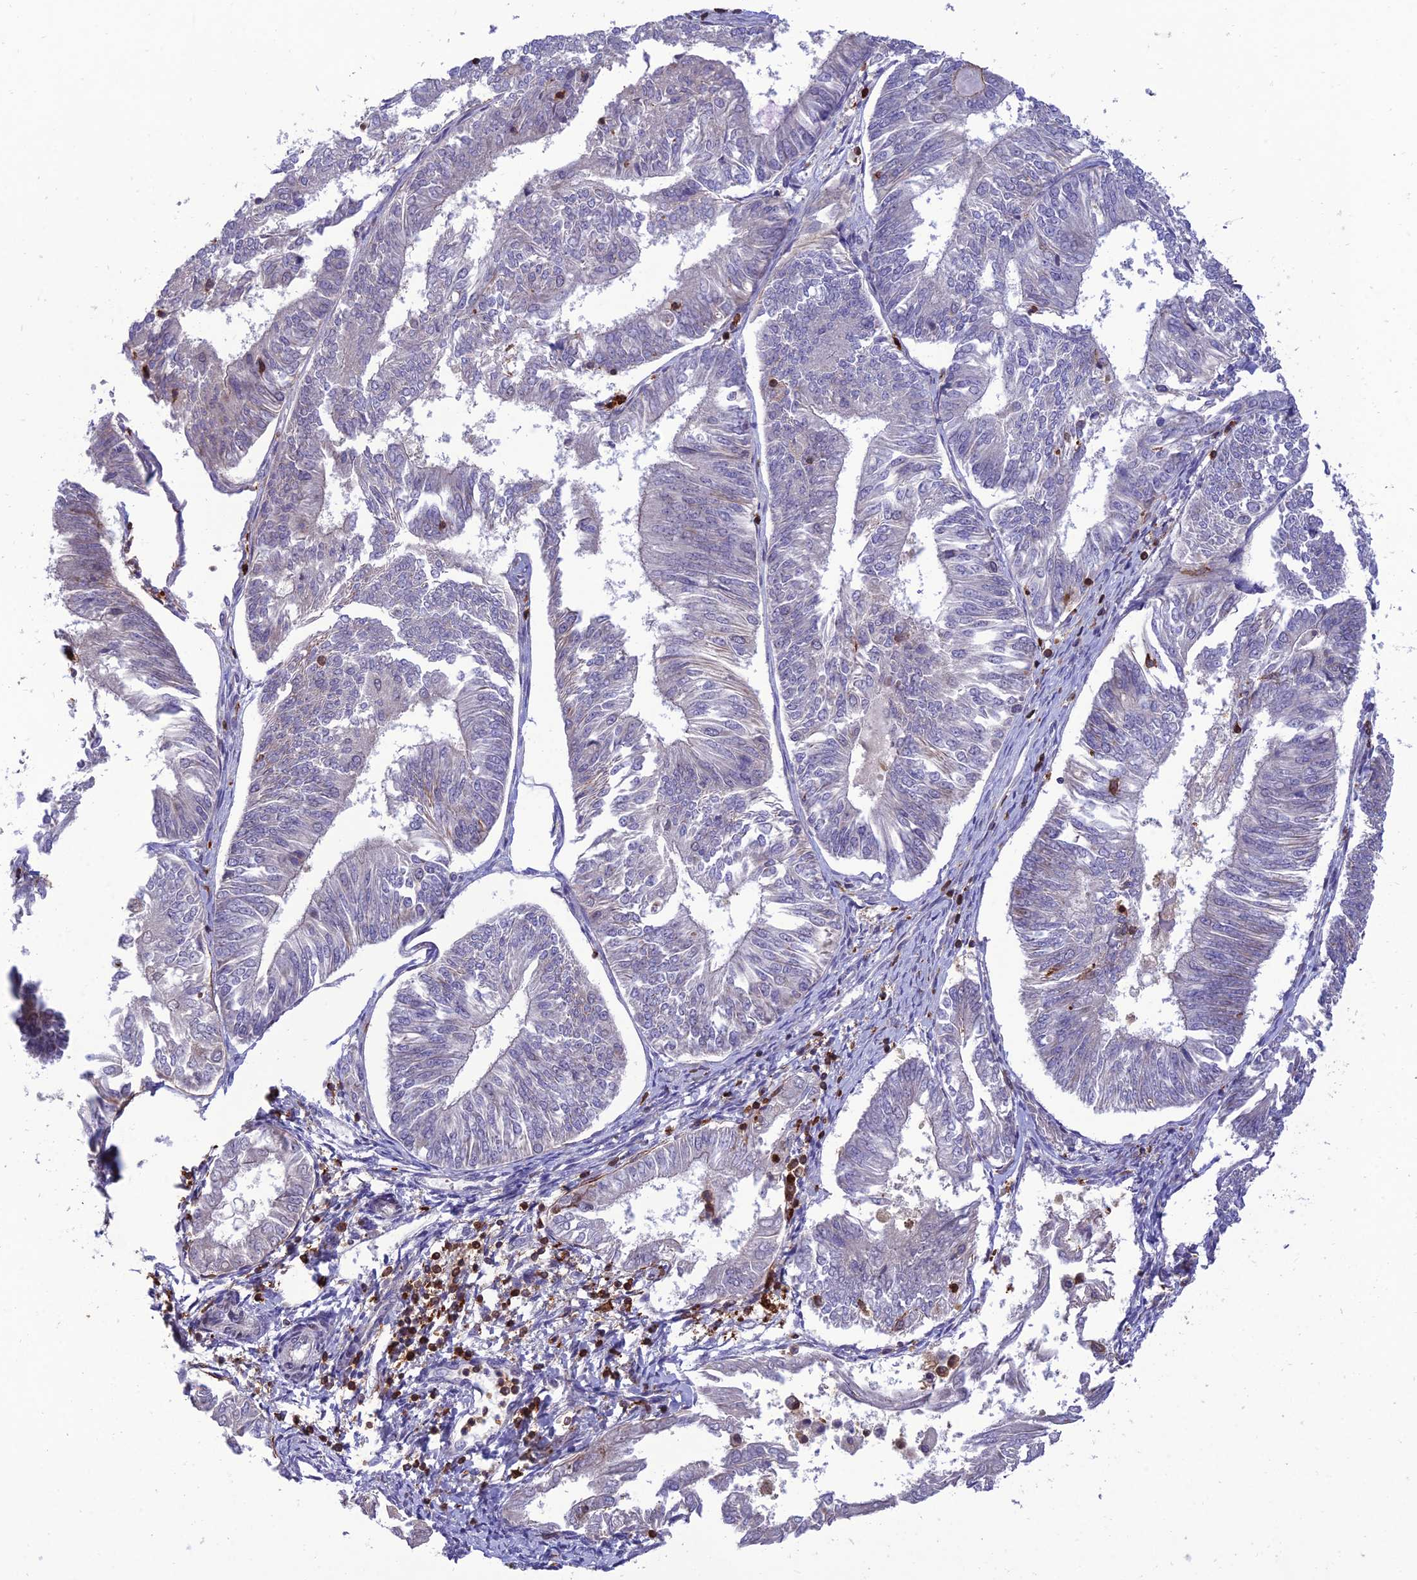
{"staining": {"intensity": "negative", "quantity": "none", "location": "none"}, "tissue": "endometrial cancer", "cell_type": "Tumor cells", "image_type": "cancer", "snomed": [{"axis": "morphology", "description": "Adenocarcinoma, NOS"}, {"axis": "topography", "description": "Endometrium"}], "caption": "DAB immunohistochemical staining of human endometrial adenocarcinoma exhibits no significant staining in tumor cells.", "gene": "FAM76A", "patient": {"sex": "female", "age": 58}}